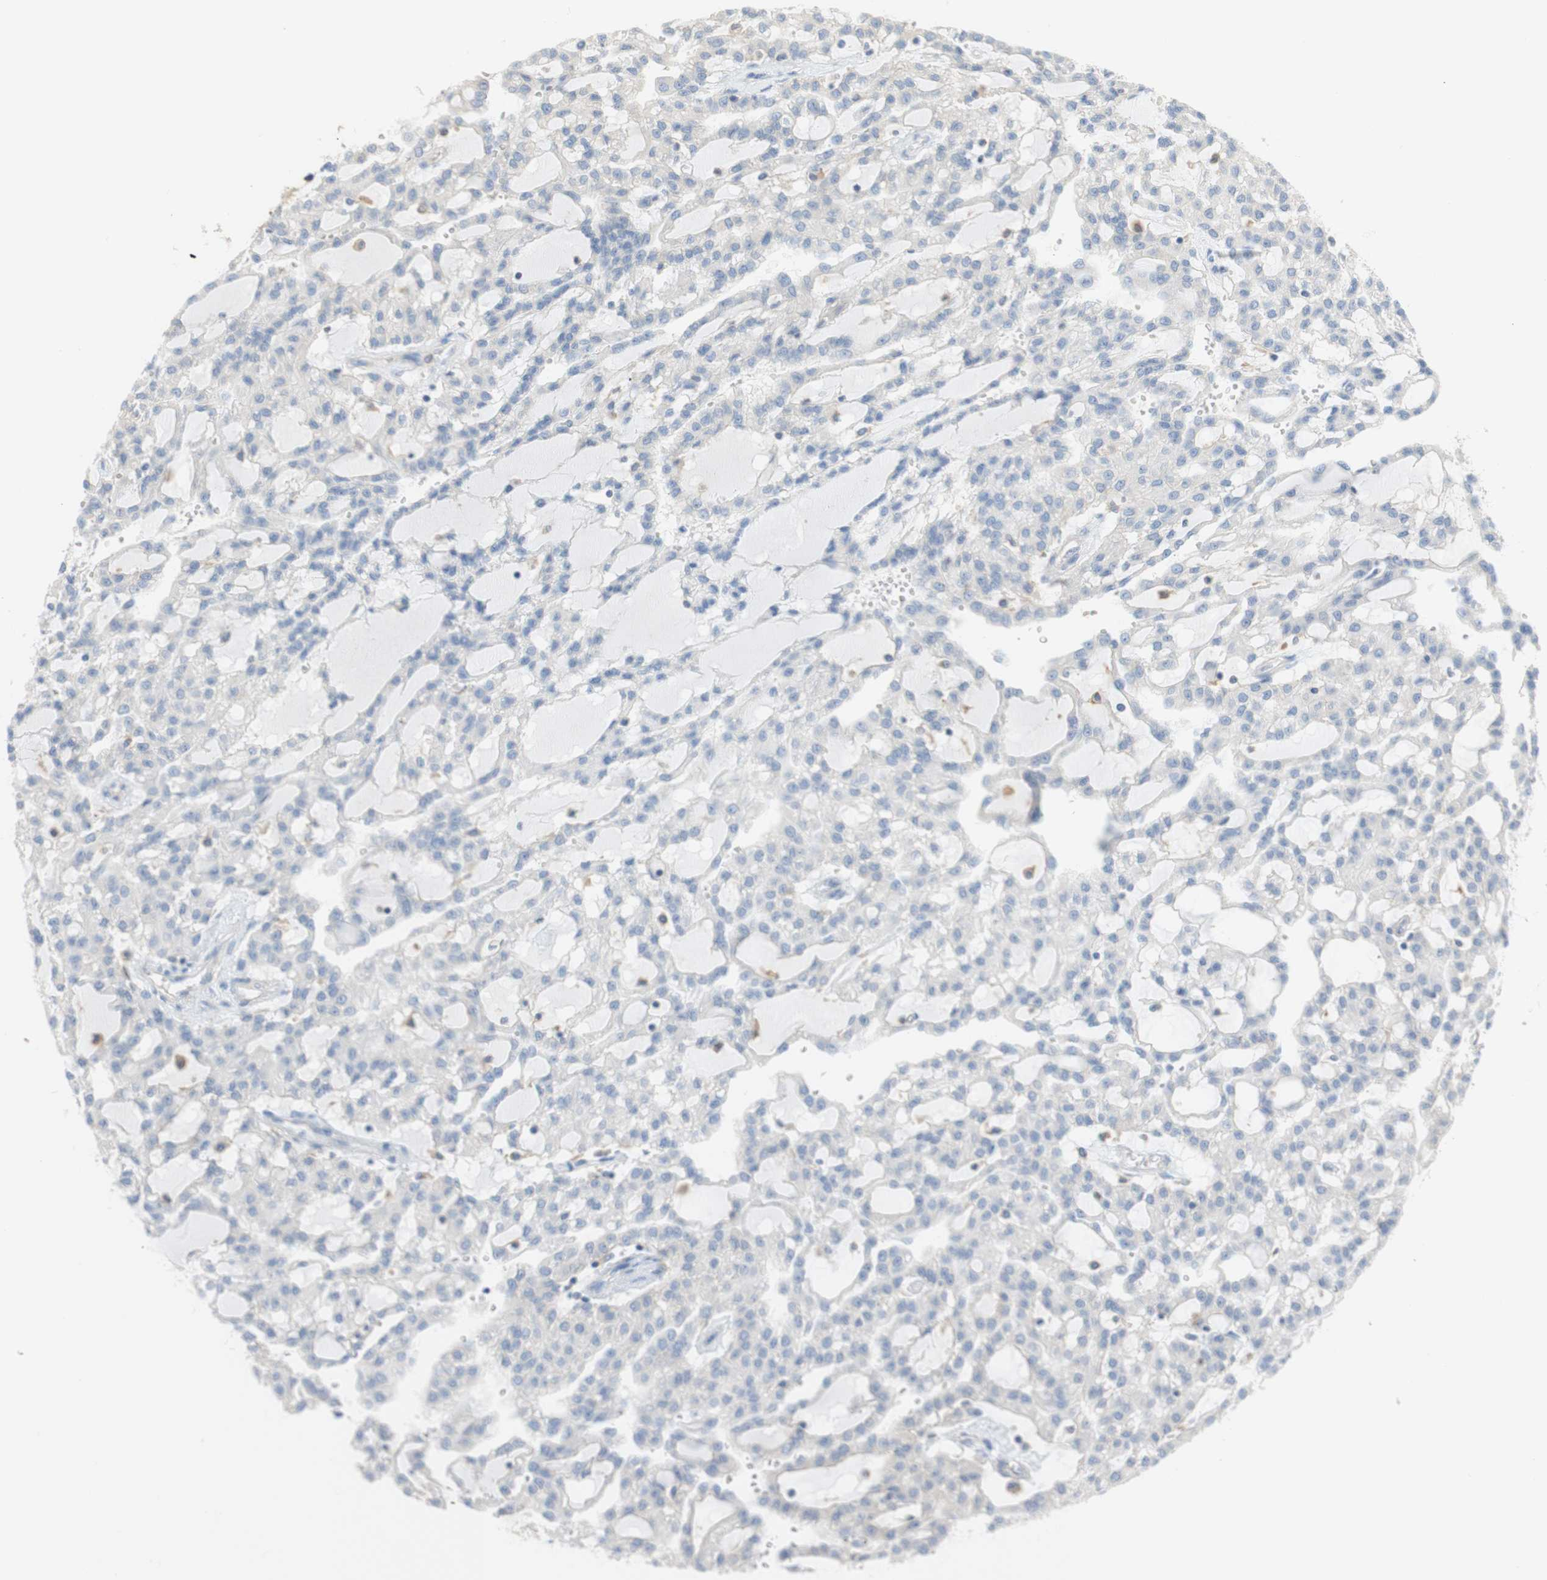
{"staining": {"intensity": "negative", "quantity": "none", "location": "none"}, "tissue": "renal cancer", "cell_type": "Tumor cells", "image_type": "cancer", "snomed": [{"axis": "morphology", "description": "Adenocarcinoma, NOS"}, {"axis": "topography", "description": "Kidney"}], "caption": "Immunohistochemistry (IHC) of renal cancer (adenocarcinoma) shows no expression in tumor cells. (Brightfield microscopy of DAB (3,3'-diaminobenzidine) immunohistochemistry at high magnification).", "gene": "ATP2B1", "patient": {"sex": "male", "age": 63}}